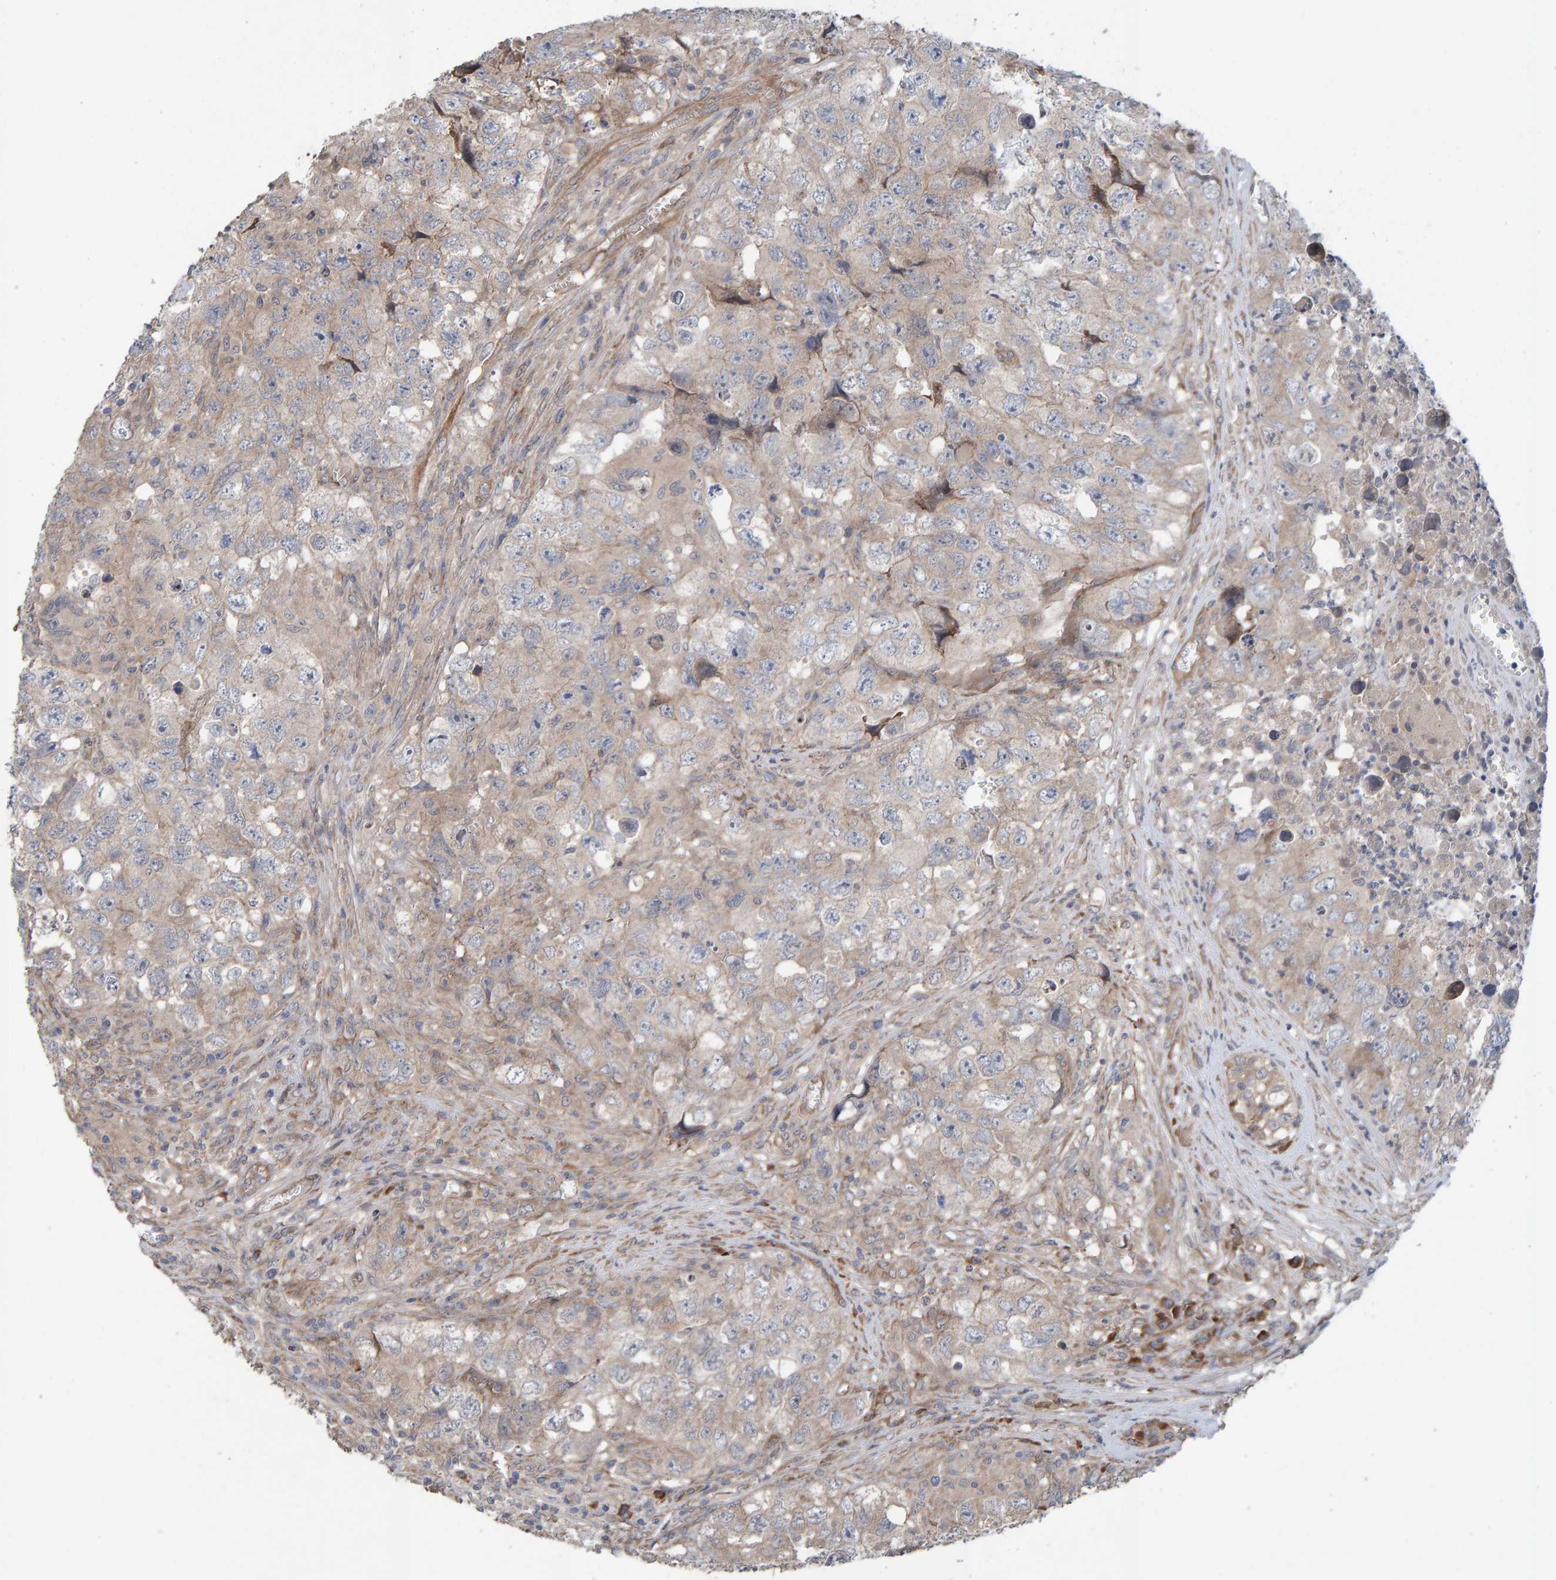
{"staining": {"intensity": "weak", "quantity": ">75%", "location": "cytoplasmic/membranous"}, "tissue": "testis cancer", "cell_type": "Tumor cells", "image_type": "cancer", "snomed": [{"axis": "morphology", "description": "Seminoma, NOS"}, {"axis": "morphology", "description": "Carcinoma, Embryonal, NOS"}, {"axis": "topography", "description": "Testis"}], "caption": "This is an image of immunohistochemistry (IHC) staining of testis cancer, which shows weak positivity in the cytoplasmic/membranous of tumor cells.", "gene": "LRSAM1", "patient": {"sex": "male", "age": 43}}